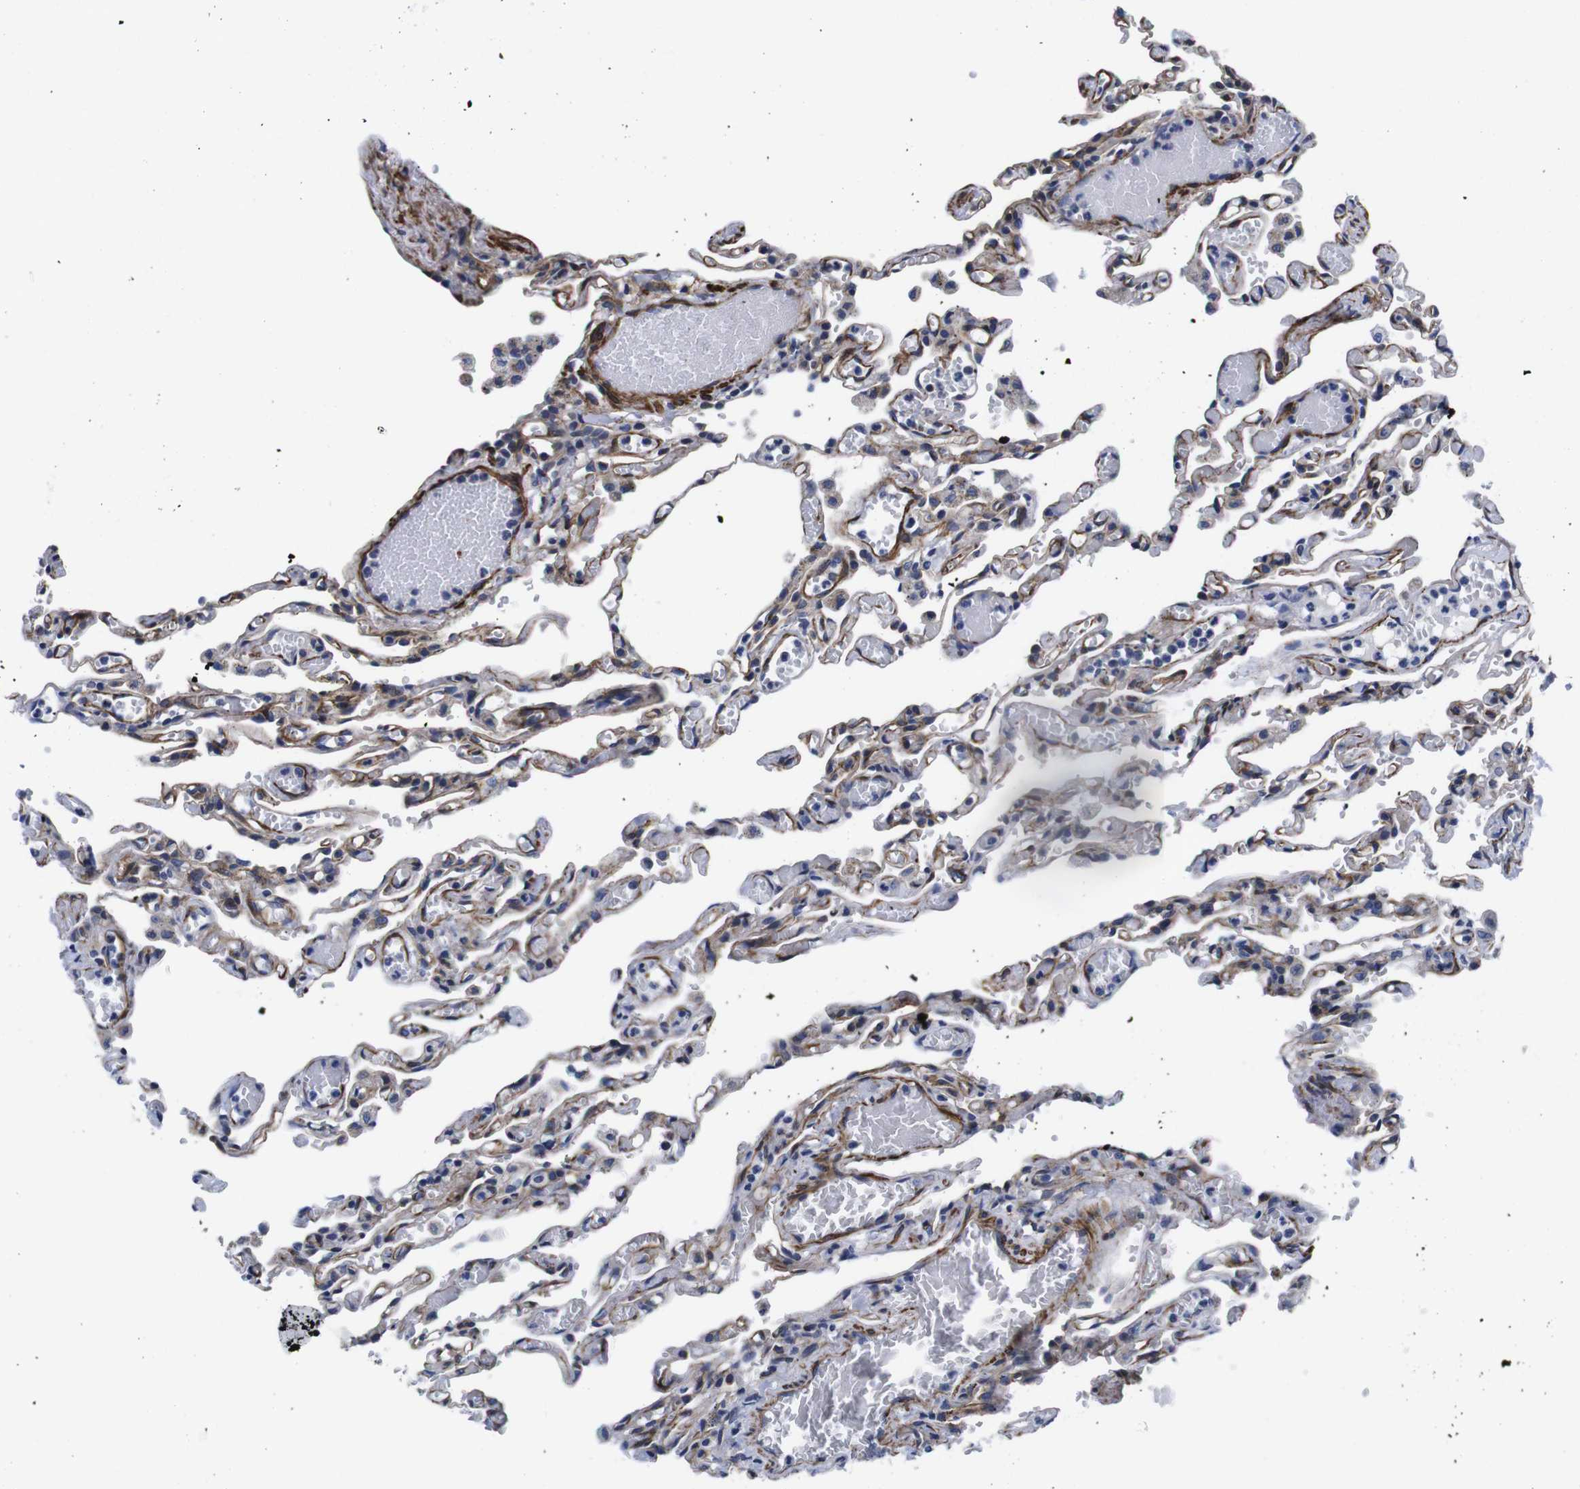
{"staining": {"intensity": "weak", "quantity": "25%-75%", "location": "cytoplasmic/membranous"}, "tissue": "lung", "cell_type": "Alveolar cells", "image_type": "normal", "snomed": [{"axis": "morphology", "description": "Normal tissue, NOS"}, {"axis": "topography", "description": "Lung"}], "caption": "The micrograph exhibits immunohistochemical staining of normal lung. There is weak cytoplasmic/membranous positivity is seen in about 25%-75% of alveolar cells.", "gene": "WNT10A", "patient": {"sex": "male", "age": 21}}